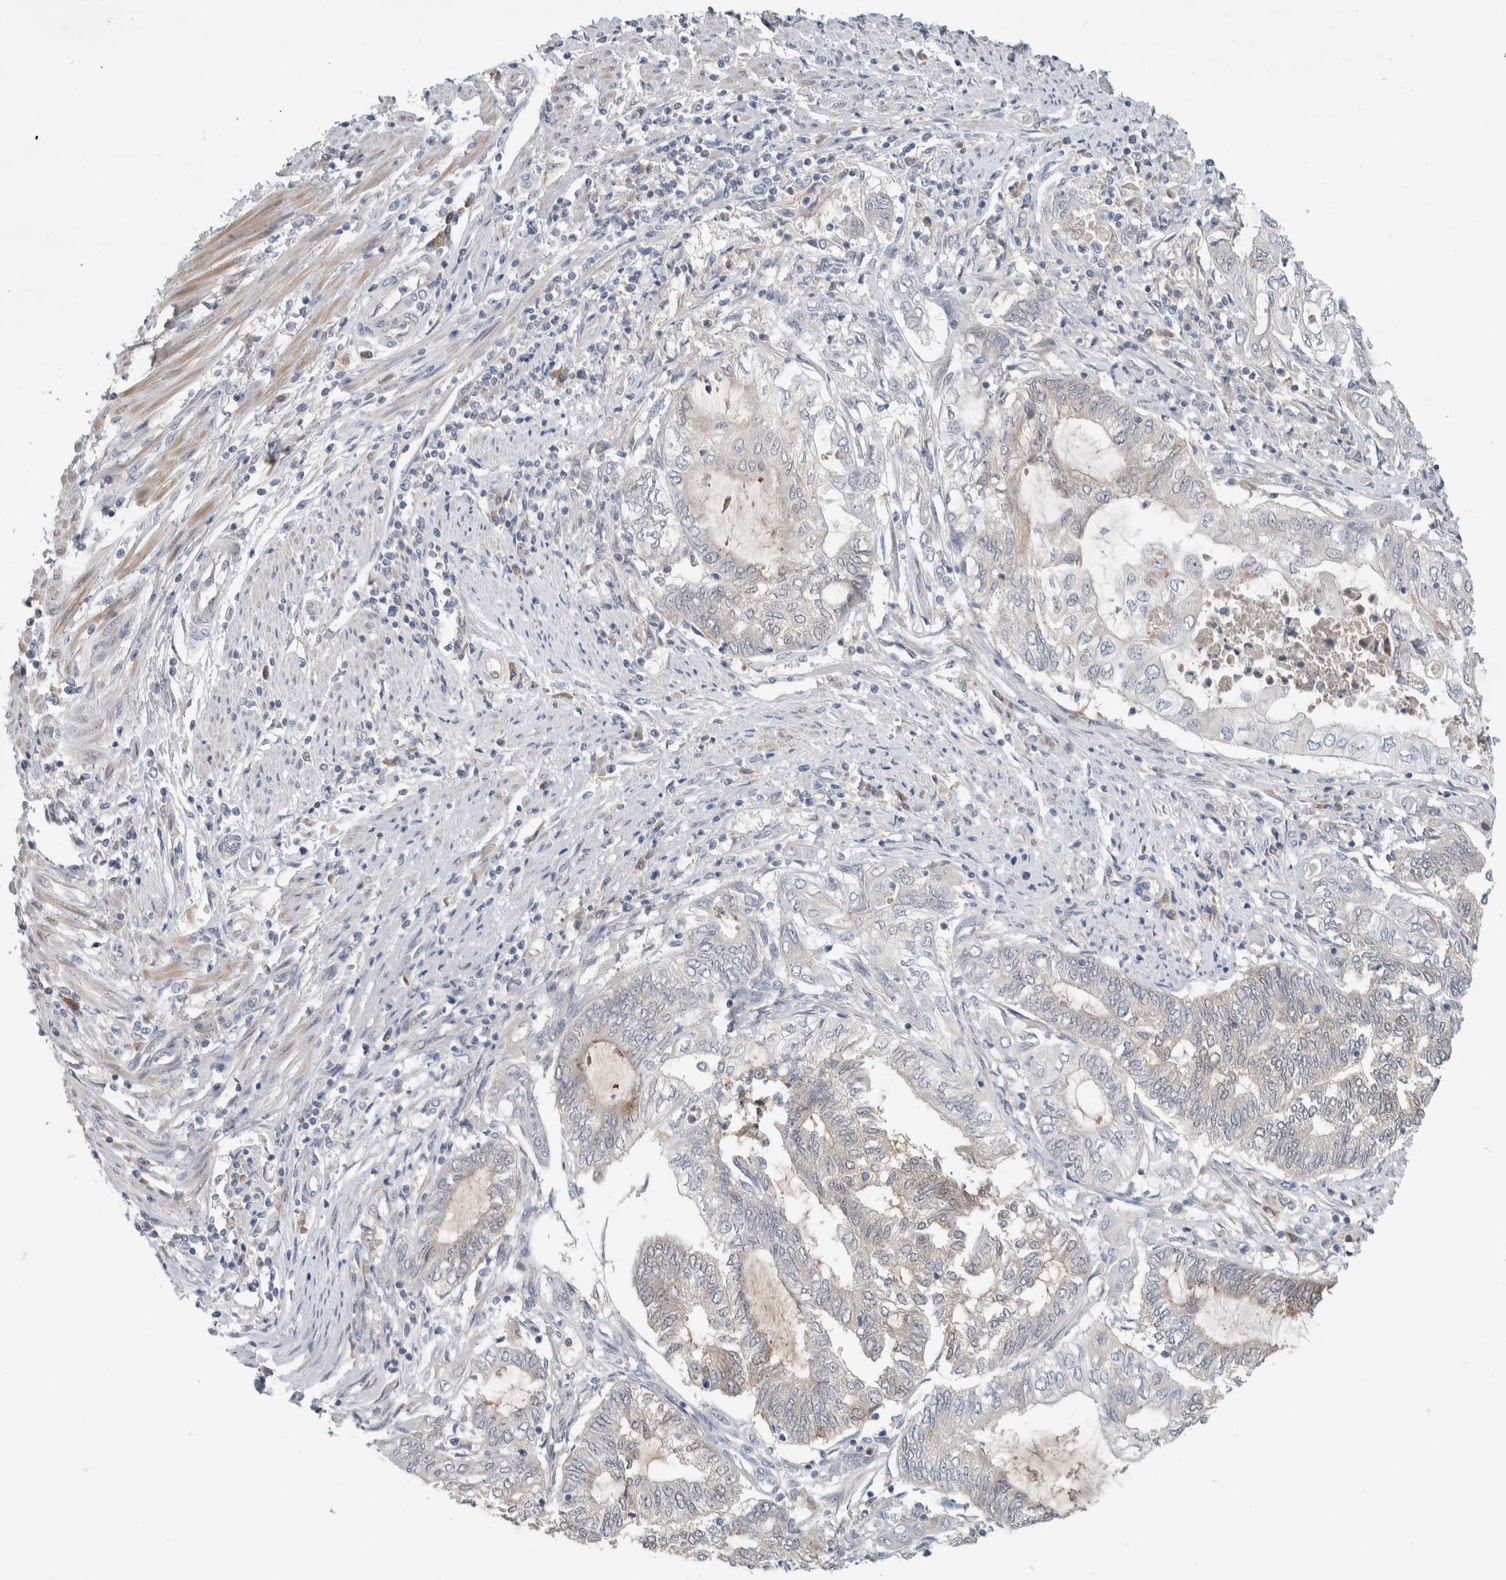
{"staining": {"intensity": "weak", "quantity": "<25%", "location": "cytoplasmic/membranous"}, "tissue": "endometrial cancer", "cell_type": "Tumor cells", "image_type": "cancer", "snomed": [{"axis": "morphology", "description": "Adenocarcinoma, NOS"}, {"axis": "topography", "description": "Uterus"}, {"axis": "topography", "description": "Endometrium"}], "caption": "IHC of human endometrial cancer (adenocarcinoma) exhibits no staining in tumor cells.", "gene": "DEPTOR", "patient": {"sex": "female", "age": 70}}